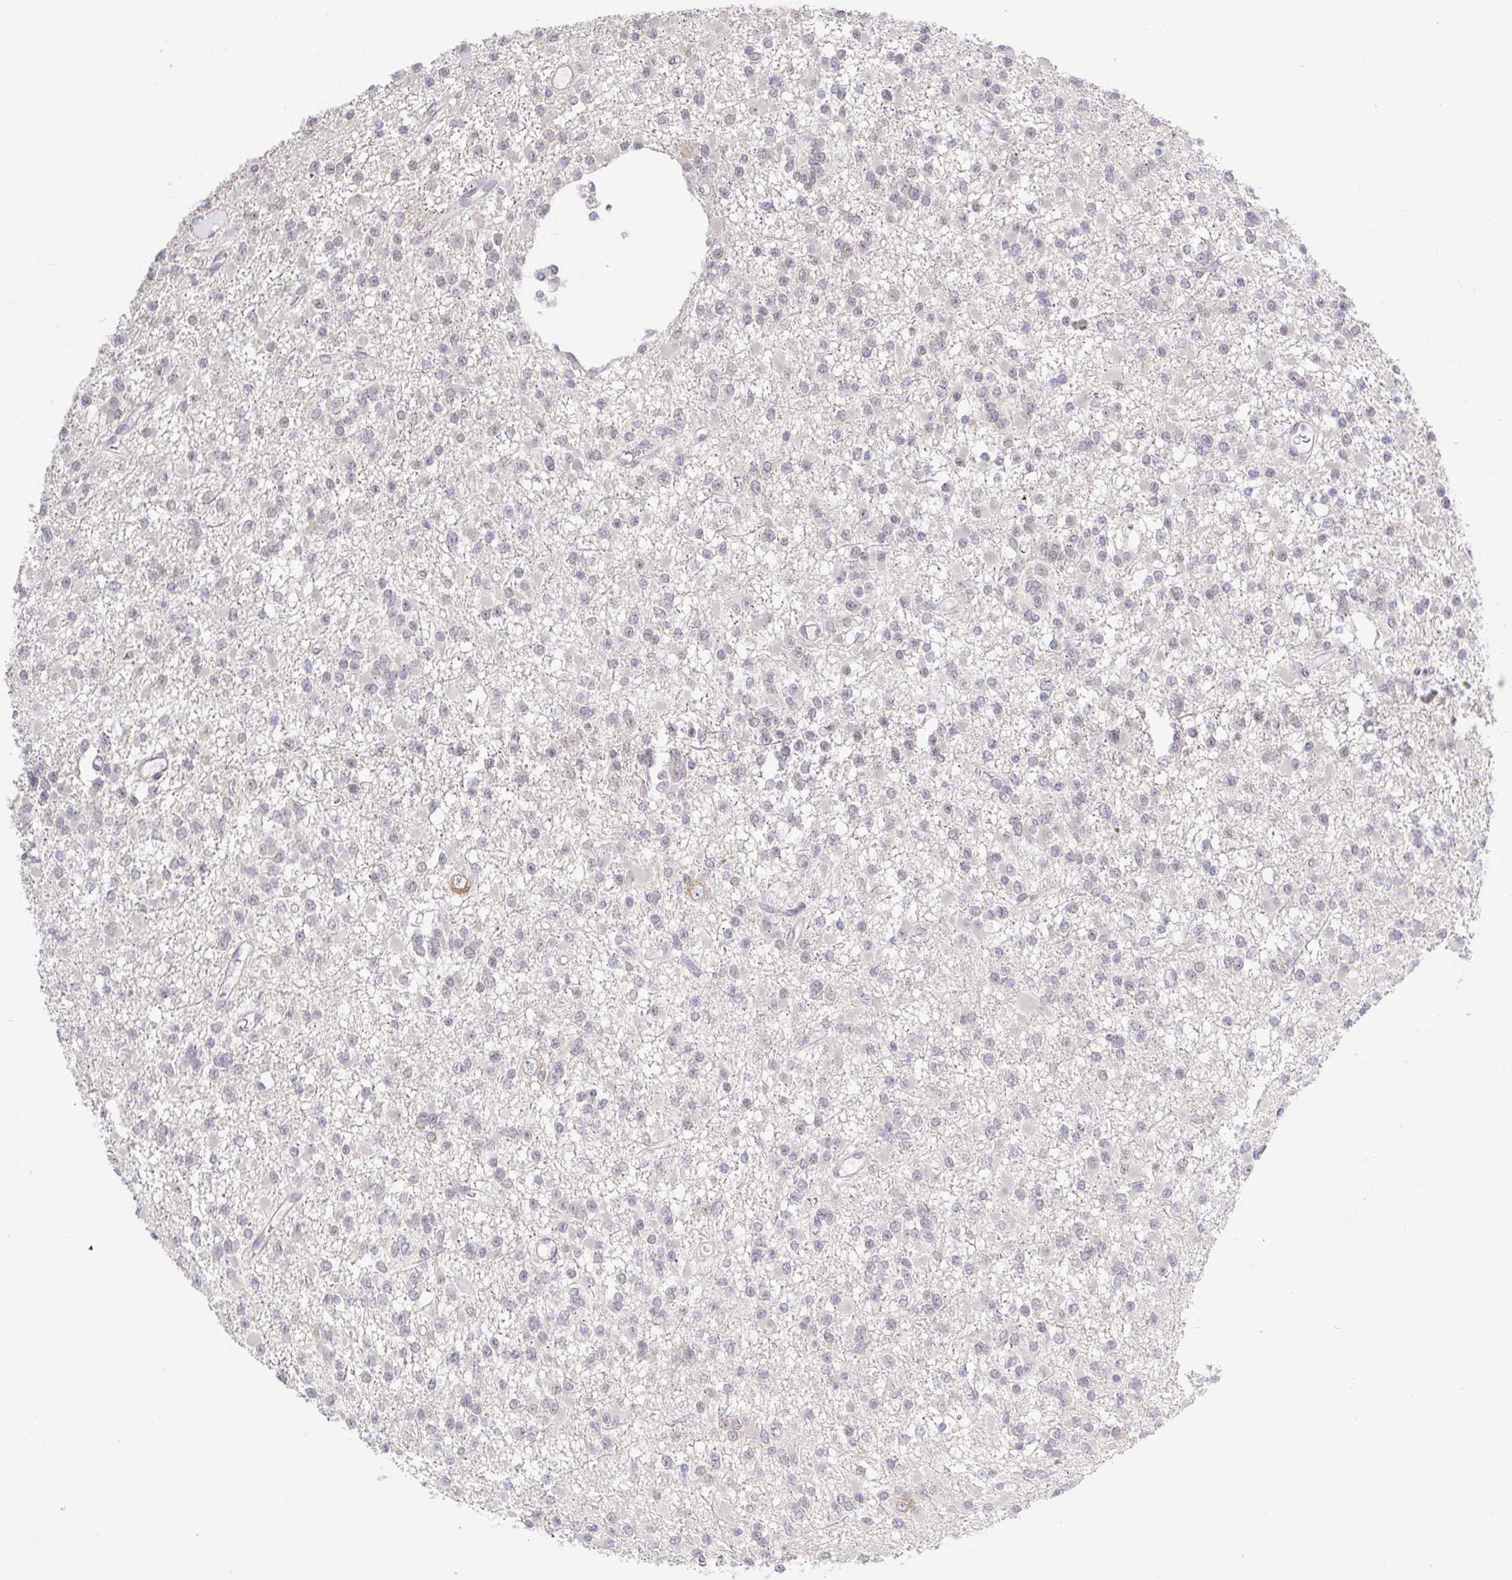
{"staining": {"intensity": "negative", "quantity": "none", "location": "none"}, "tissue": "glioma", "cell_type": "Tumor cells", "image_type": "cancer", "snomed": [{"axis": "morphology", "description": "Glioma, malignant, Low grade"}, {"axis": "topography", "description": "Brain"}], "caption": "Tumor cells are negative for protein expression in human glioma.", "gene": "HYPK", "patient": {"sex": "female", "age": 22}}